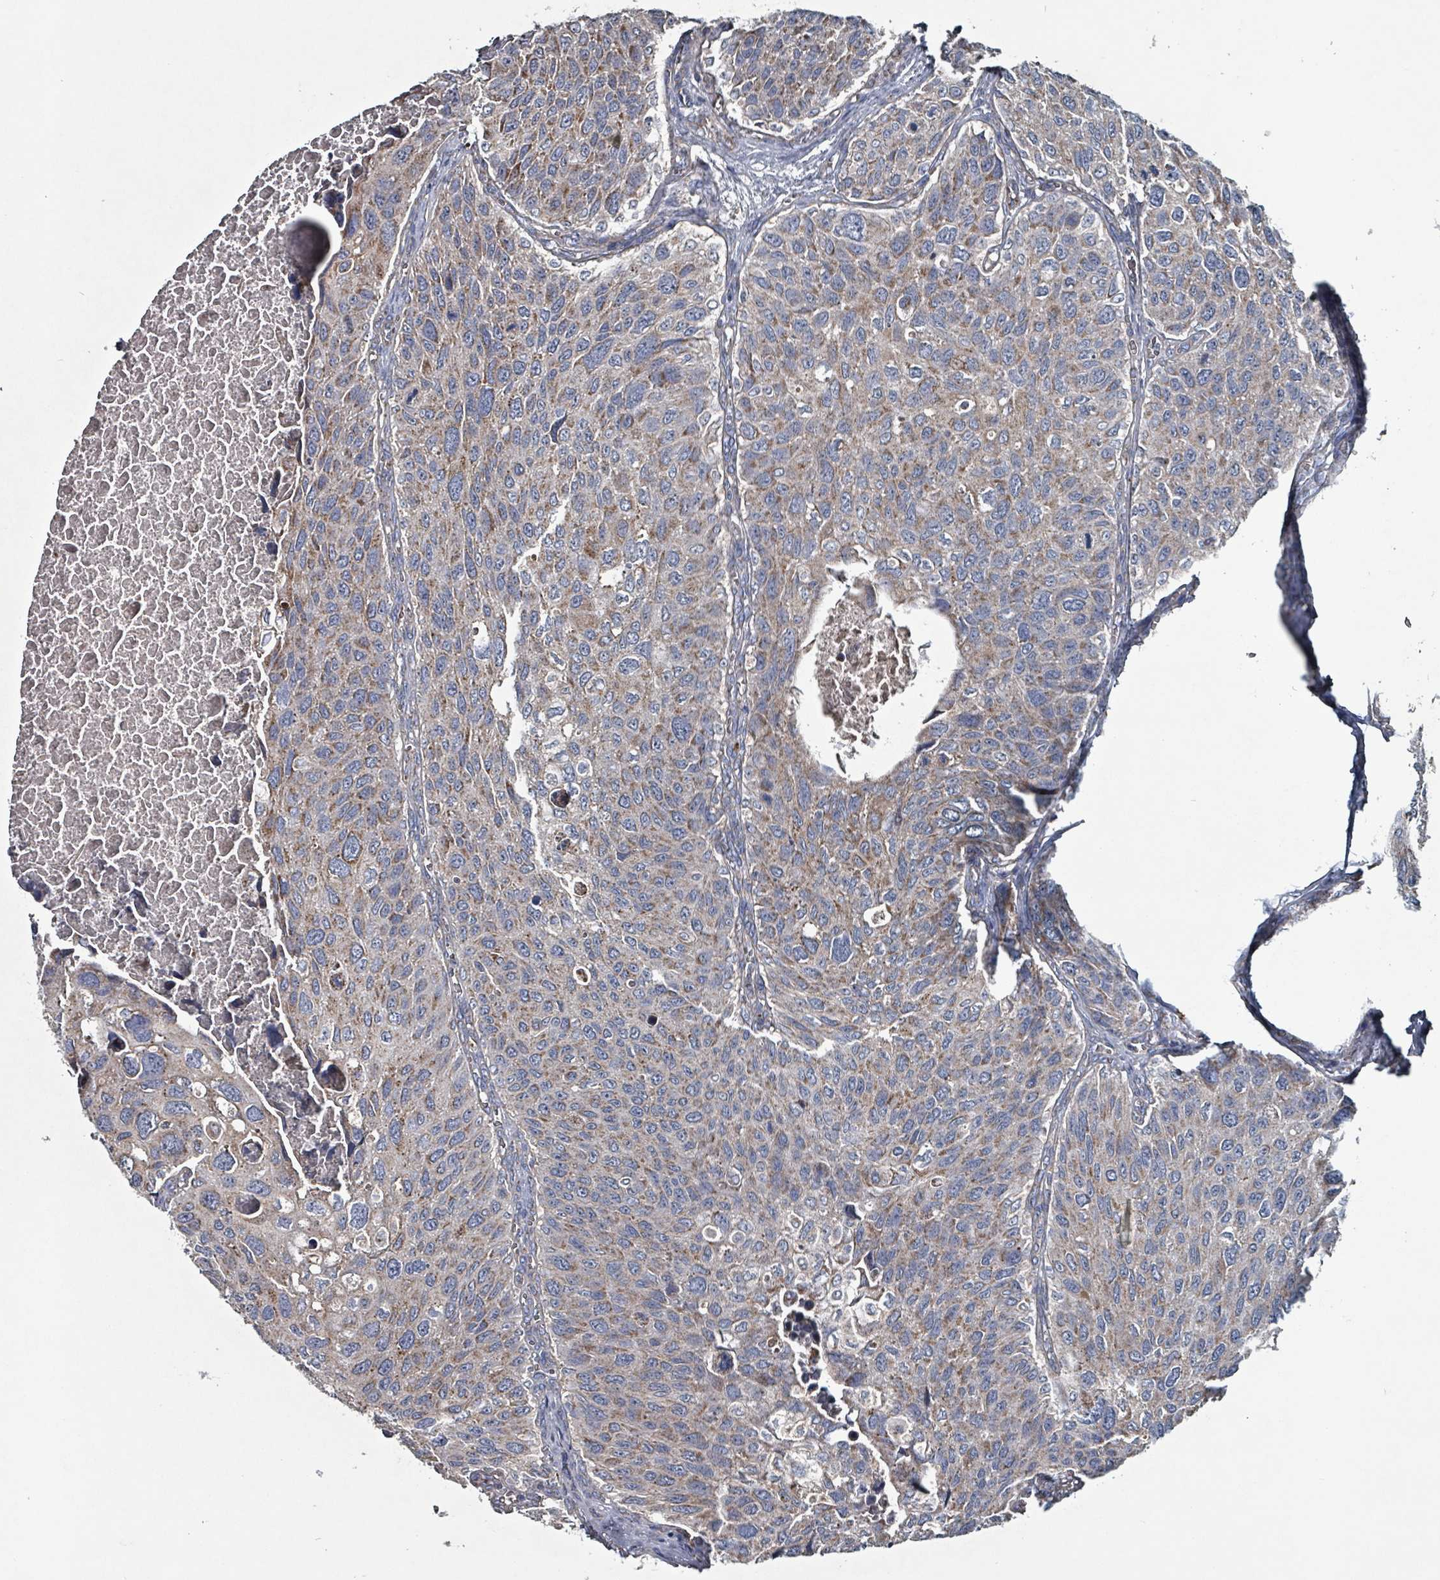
{"staining": {"intensity": "moderate", "quantity": "25%-75%", "location": "cytoplasmic/membranous"}, "tissue": "urothelial cancer", "cell_type": "Tumor cells", "image_type": "cancer", "snomed": [{"axis": "morphology", "description": "Urothelial carcinoma, NOS"}, {"axis": "topography", "description": "Urinary bladder"}], "caption": "IHC histopathology image of neoplastic tissue: urothelial cancer stained using immunohistochemistry demonstrates medium levels of moderate protein expression localized specifically in the cytoplasmic/membranous of tumor cells, appearing as a cytoplasmic/membranous brown color.", "gene": "ABHD18", "patient": {"sex": "male", "age": 80}}